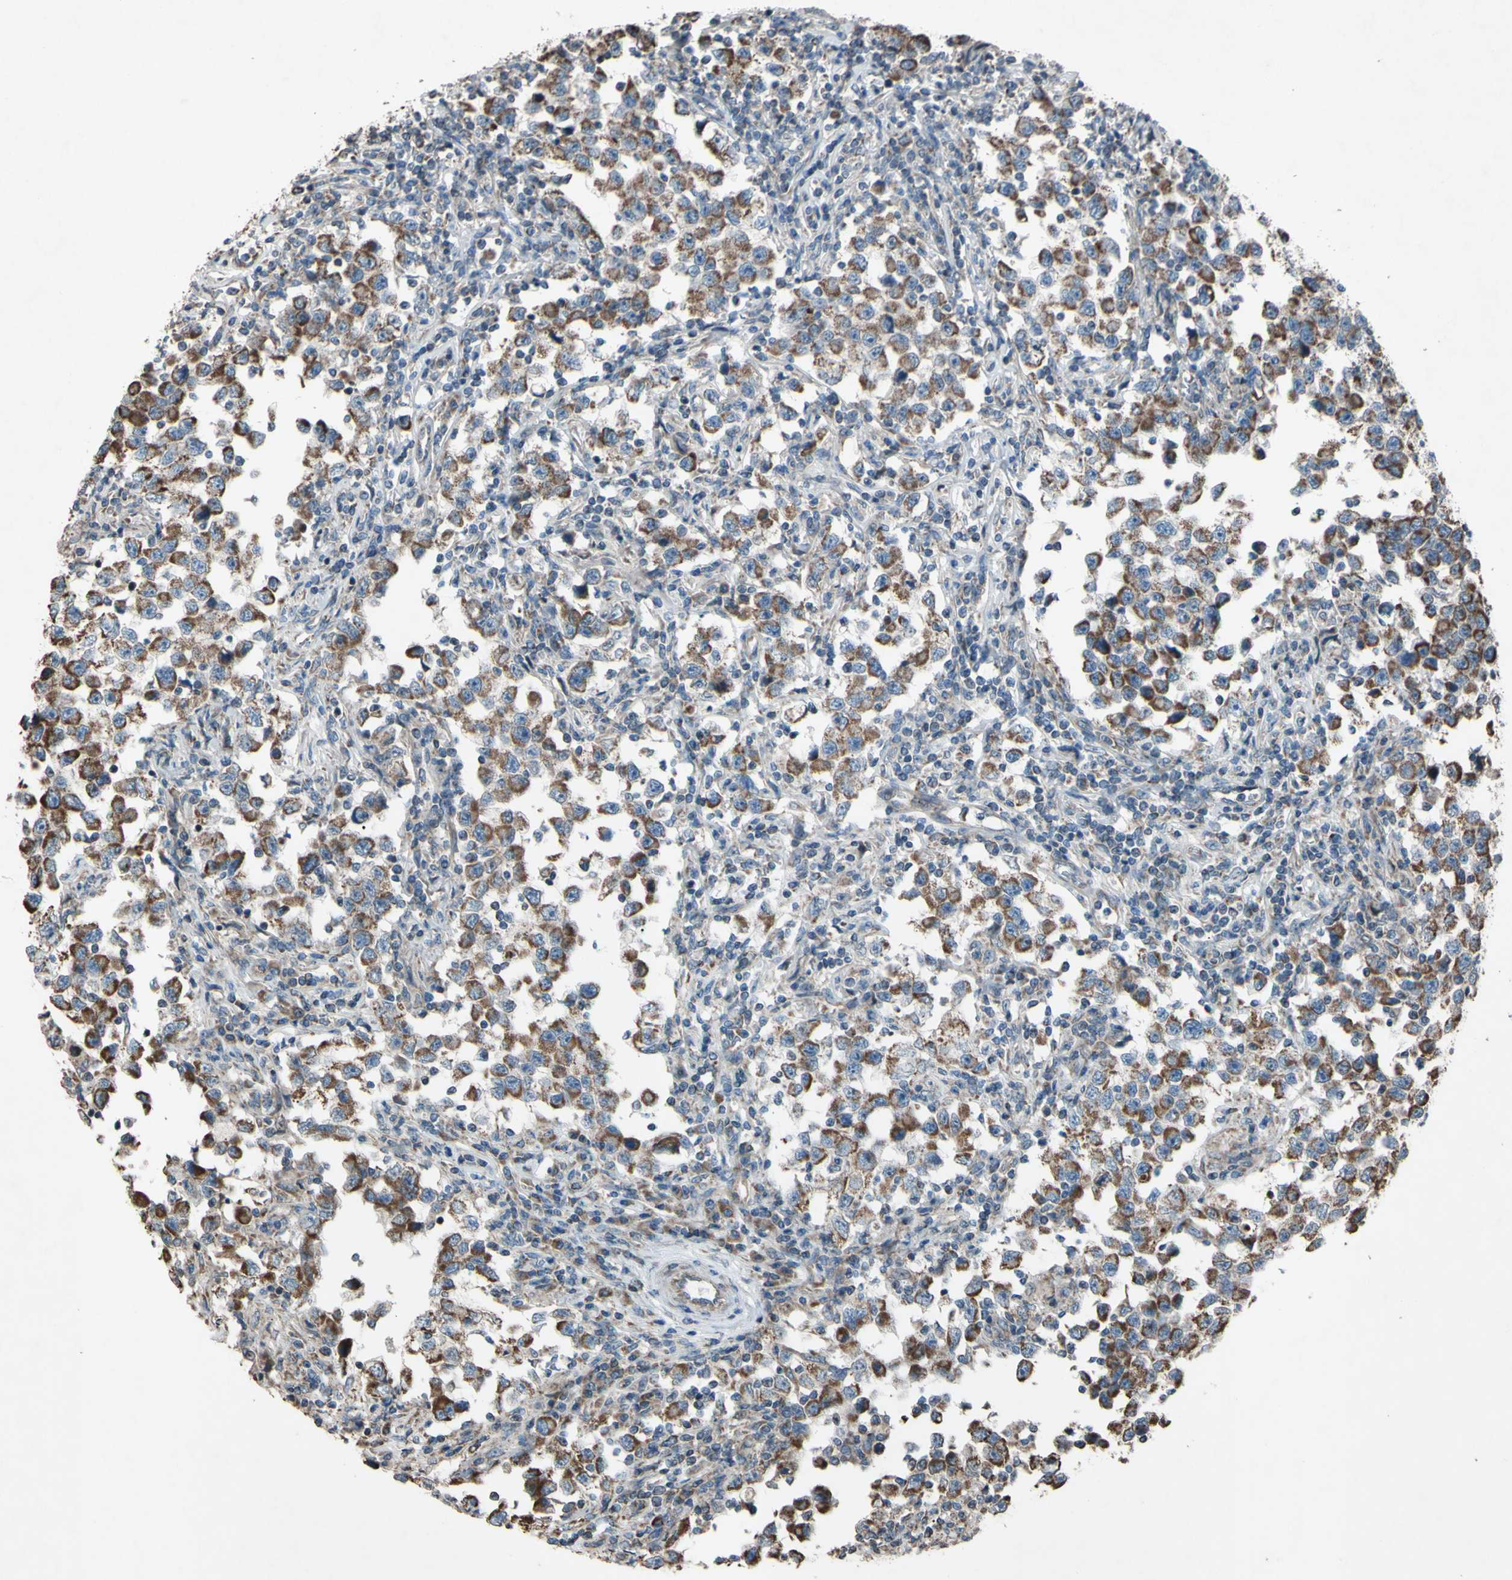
{"staining": {"intensity": "moderate", "quantity": ">75%", "location": "cytoplasmic/membranous"}, "tissue": "testis cancer", "cell_type": "Tumor cells", "image_type": "cancer", "snomed": [{"axis": "morphology", "description": "Carcinoma, Embryonal, NOS"}, {"axis": "topography", "description": "Testis"}], "caption": "Immunohistochemistry of testis cancer displays medium levels of moderate cytoplasmic/membranous positivity in approximately >75% of tumor cells. The protein of interest is stained brown, and the nuclei are stained in blue (DAB (3,3'-diaminobenzidine) IHC with brightfield microscopy, high magnification).", "gene": "ACOT8", "patient": {"sex": "male", "age": 21}}